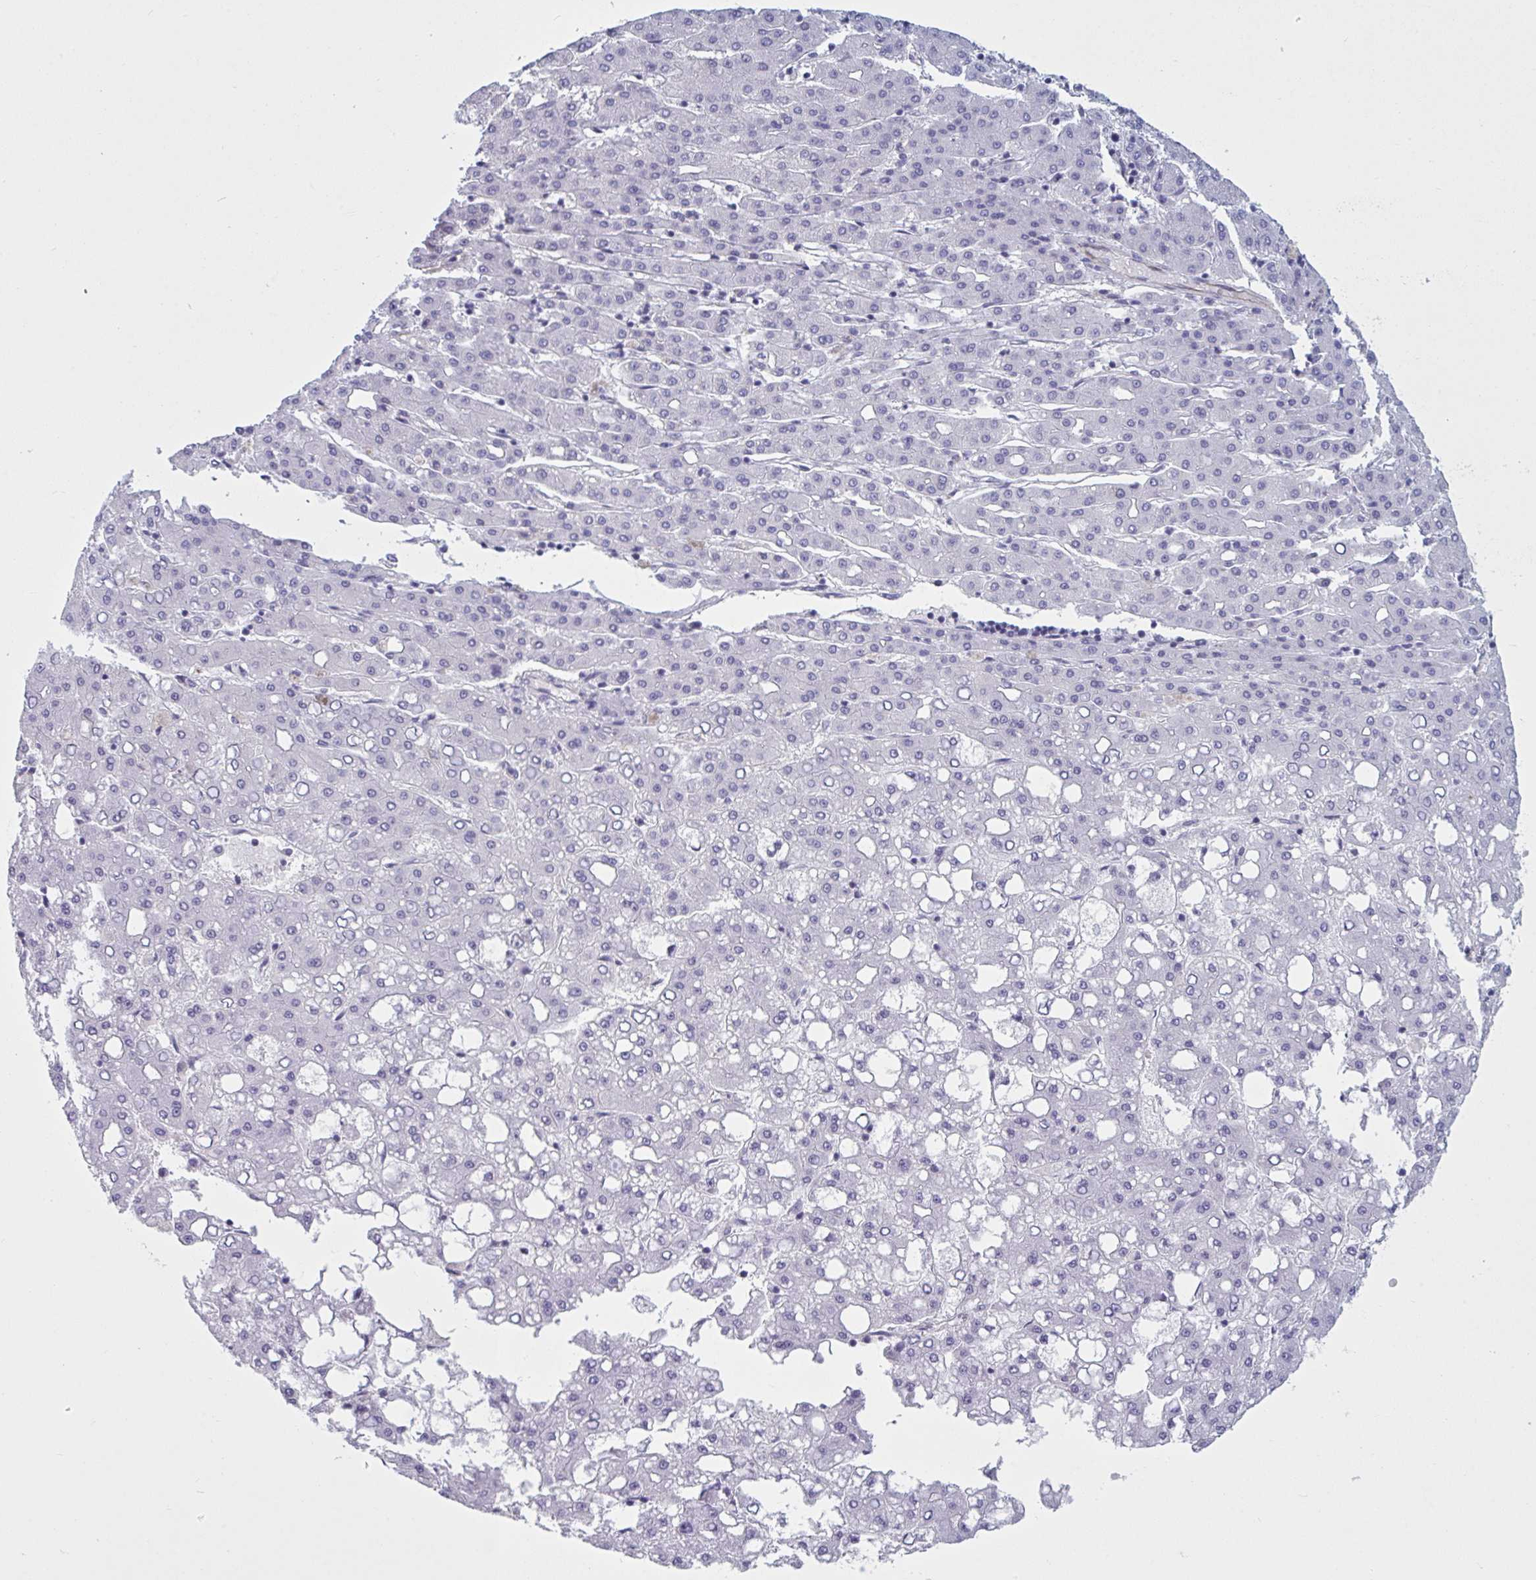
{"staining": {"intensity": "negative", "quantity": "none", "location": "none"}, "tissue": "liver cancer", "cell_type": "Tumor cells", "image_type": "cancer", "snomed": [{"axis": "morphology", "description": "Carcinoma, Hepatocellular, NOS"}, {"axis": "topography", "description": "Liver"}], "caption": "Immunohistochemistry photomicrograph of neoplastic tissue: liver cancer (hepatocellular carcinoma) stained with DAB exhibits no significant protein expression in tumor cells.", "gene": "OR1L3", "patient": {"sex": "male", "age": 65}}